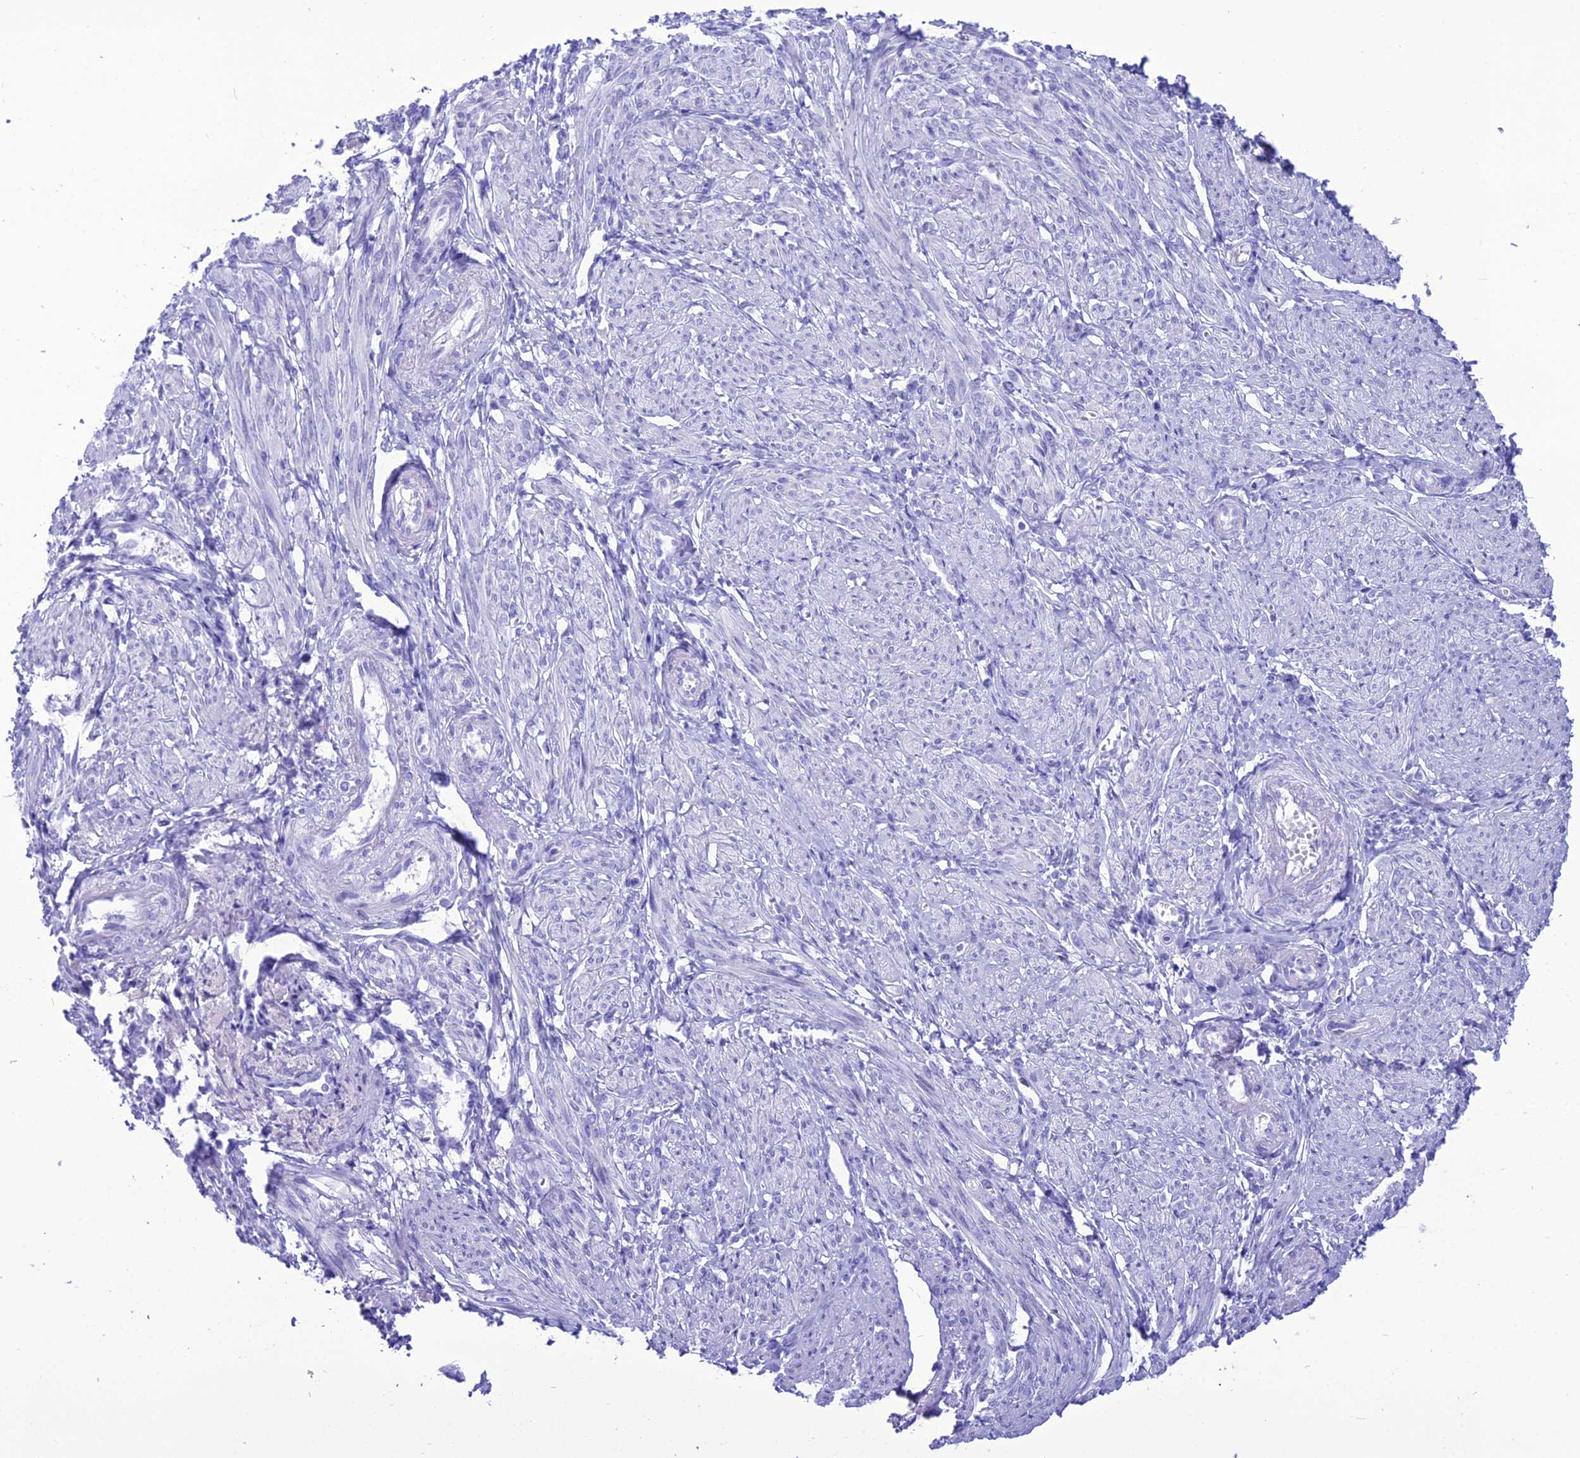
{"staining": {"intensity": "negative", "quantity": "none", "location": "none"}, "tissue": "smooth muscle", "cell_type": "Smooth muscle cells", "image_type": "normal", "snomed": [{"axis": "morphology", "description": "Normal tissue, NOS"}, {"axis": "topography", "description": "Smooth muscle"}], "caption": "High power microscopy photomicrograph of an IHC micrograph of benign smooth muscle, revealing no significant expression in smooth muscle cells. (DAB immunohistochemistry (IHC) with hematoxylin counter stain).", "gene": "PNMA5", "patient": {"sex": "female", "age": 39}}